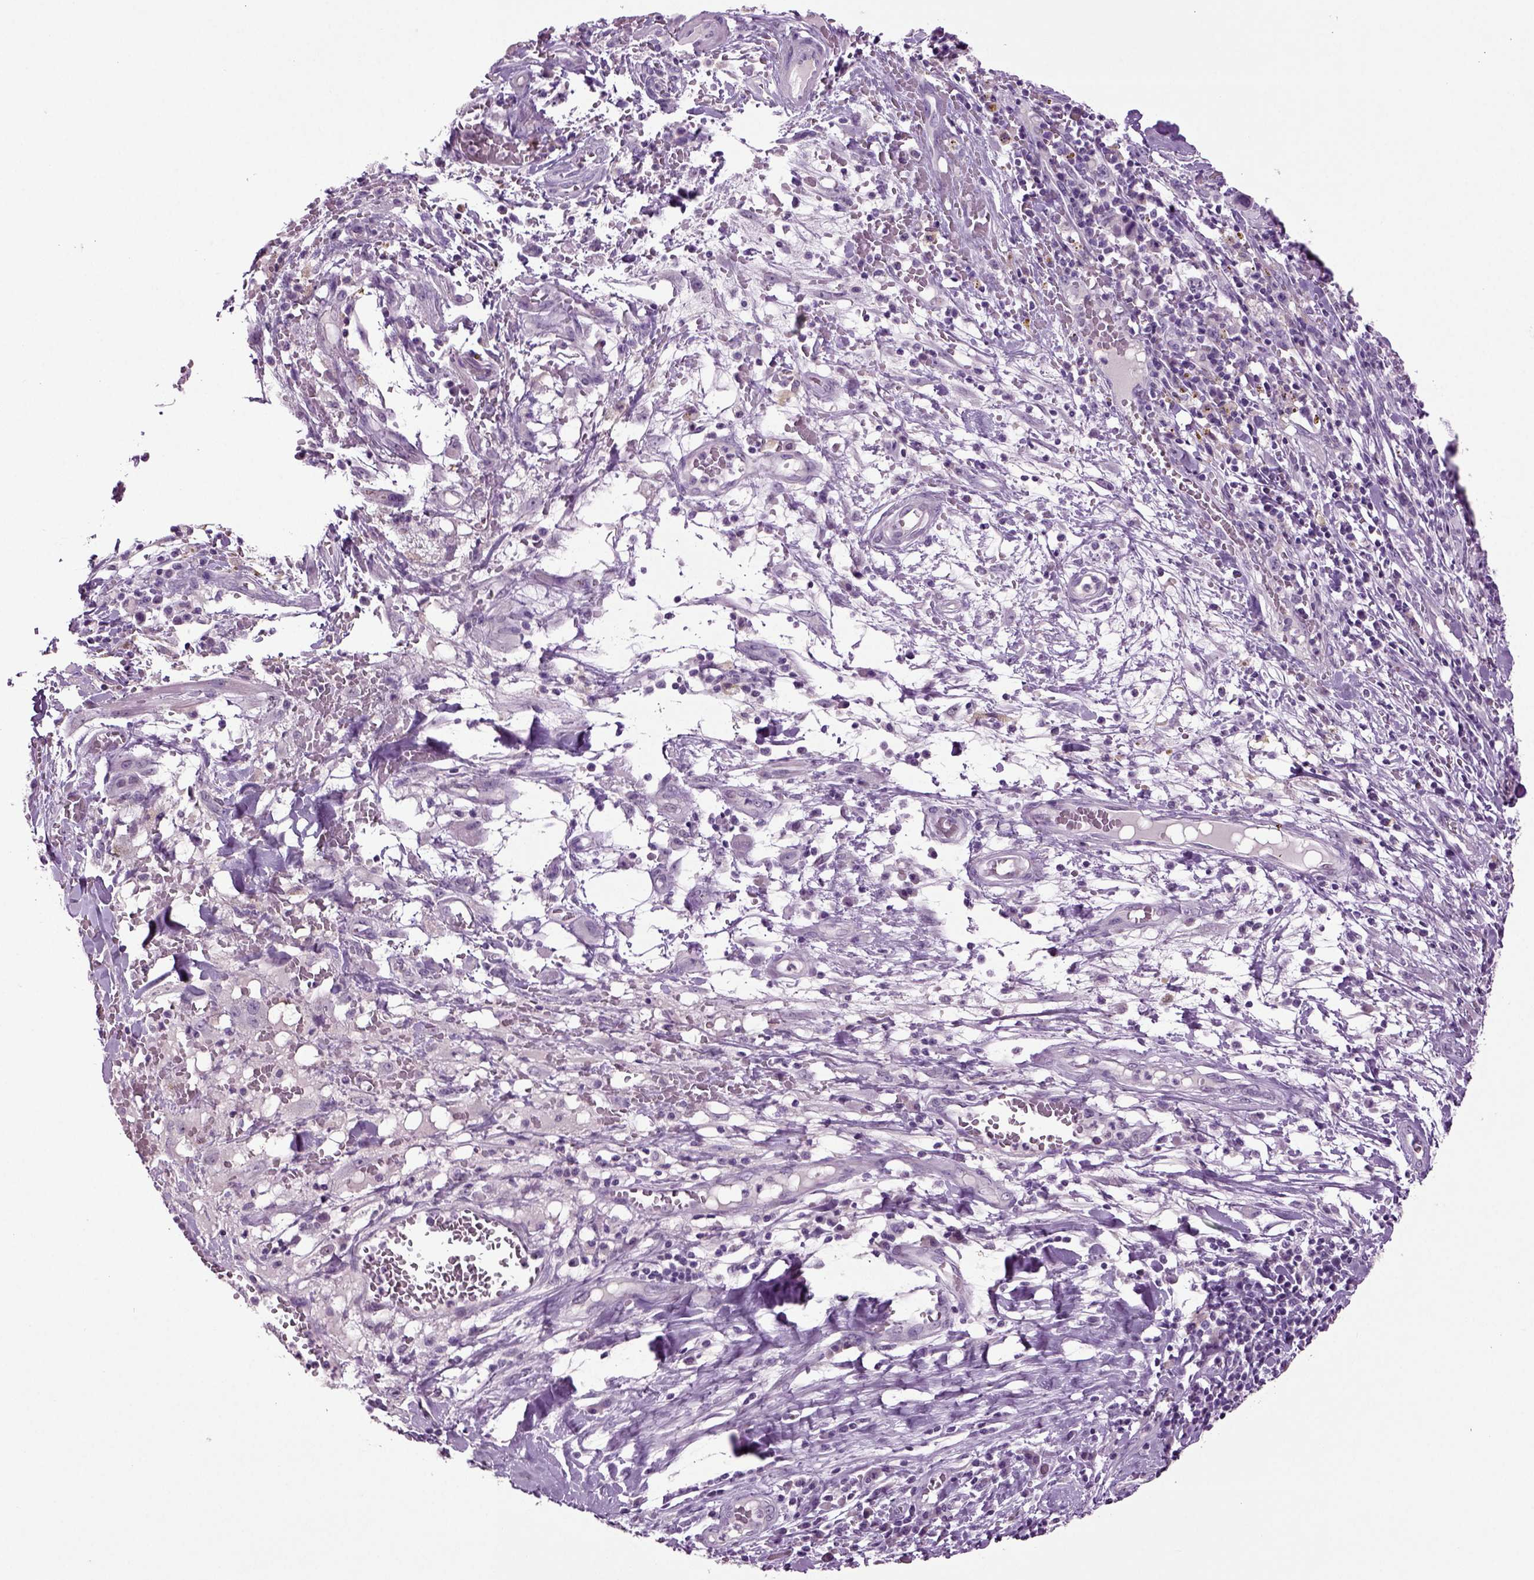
{"staining": {"intensity": "negative", "quantity": "none", "location": "none"}, "tissue": "melanoma", "cell_type": "Tumor cells", "image_type": "cancer", "snomed": [{"axis": "morphology", "description": "Malignant melanoma, NOS"}, {"axis": "topography", "description": "Skin"}], "caption": "The photomicrograph shows no significant positivity in tumor cells of malignant melanoma.", "gene": "SLC17A6", "patient": {"sex": "female", "age": 91}}